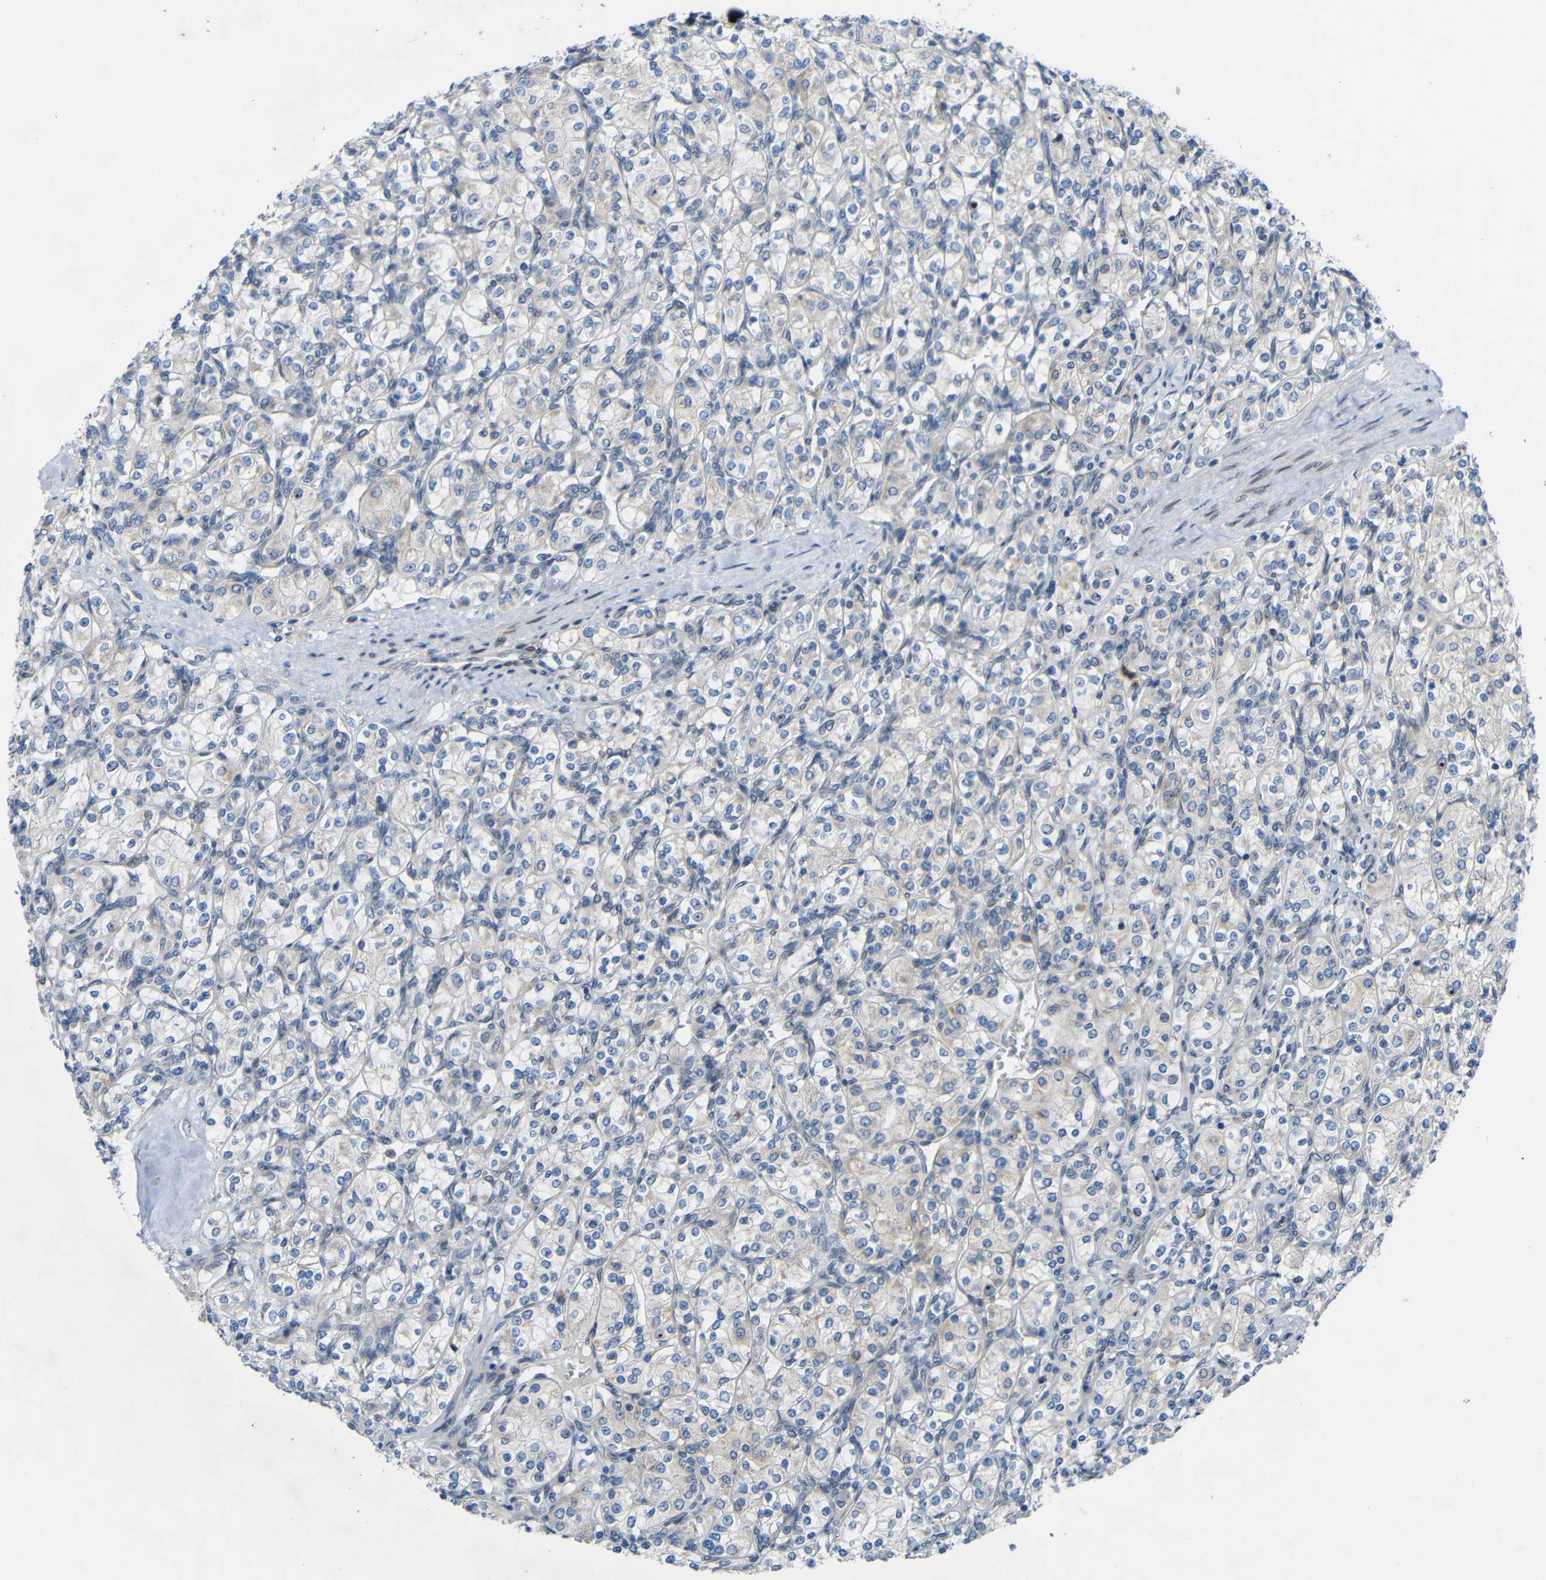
{"staining": {"intensity": "negative", "quantity": "none", "location": "none"}, "tissue": "renal cancer", "cell_type": "Tumor cells", "image_type": "cancer", "snomed": [{"axis": "morphology", "description": "Adenocarcinoma, NOS"}, {"axis": "topography", "description": "Kidney"}], "caption": "Protein analysis of adenocarcinoma (renal) shows no significant positivity in tumor cells. (Brightfield microscopy of DAB IHC at high magnification).", "gene": "TMEM25", "patient": {"sex": "male", "age": 77}}